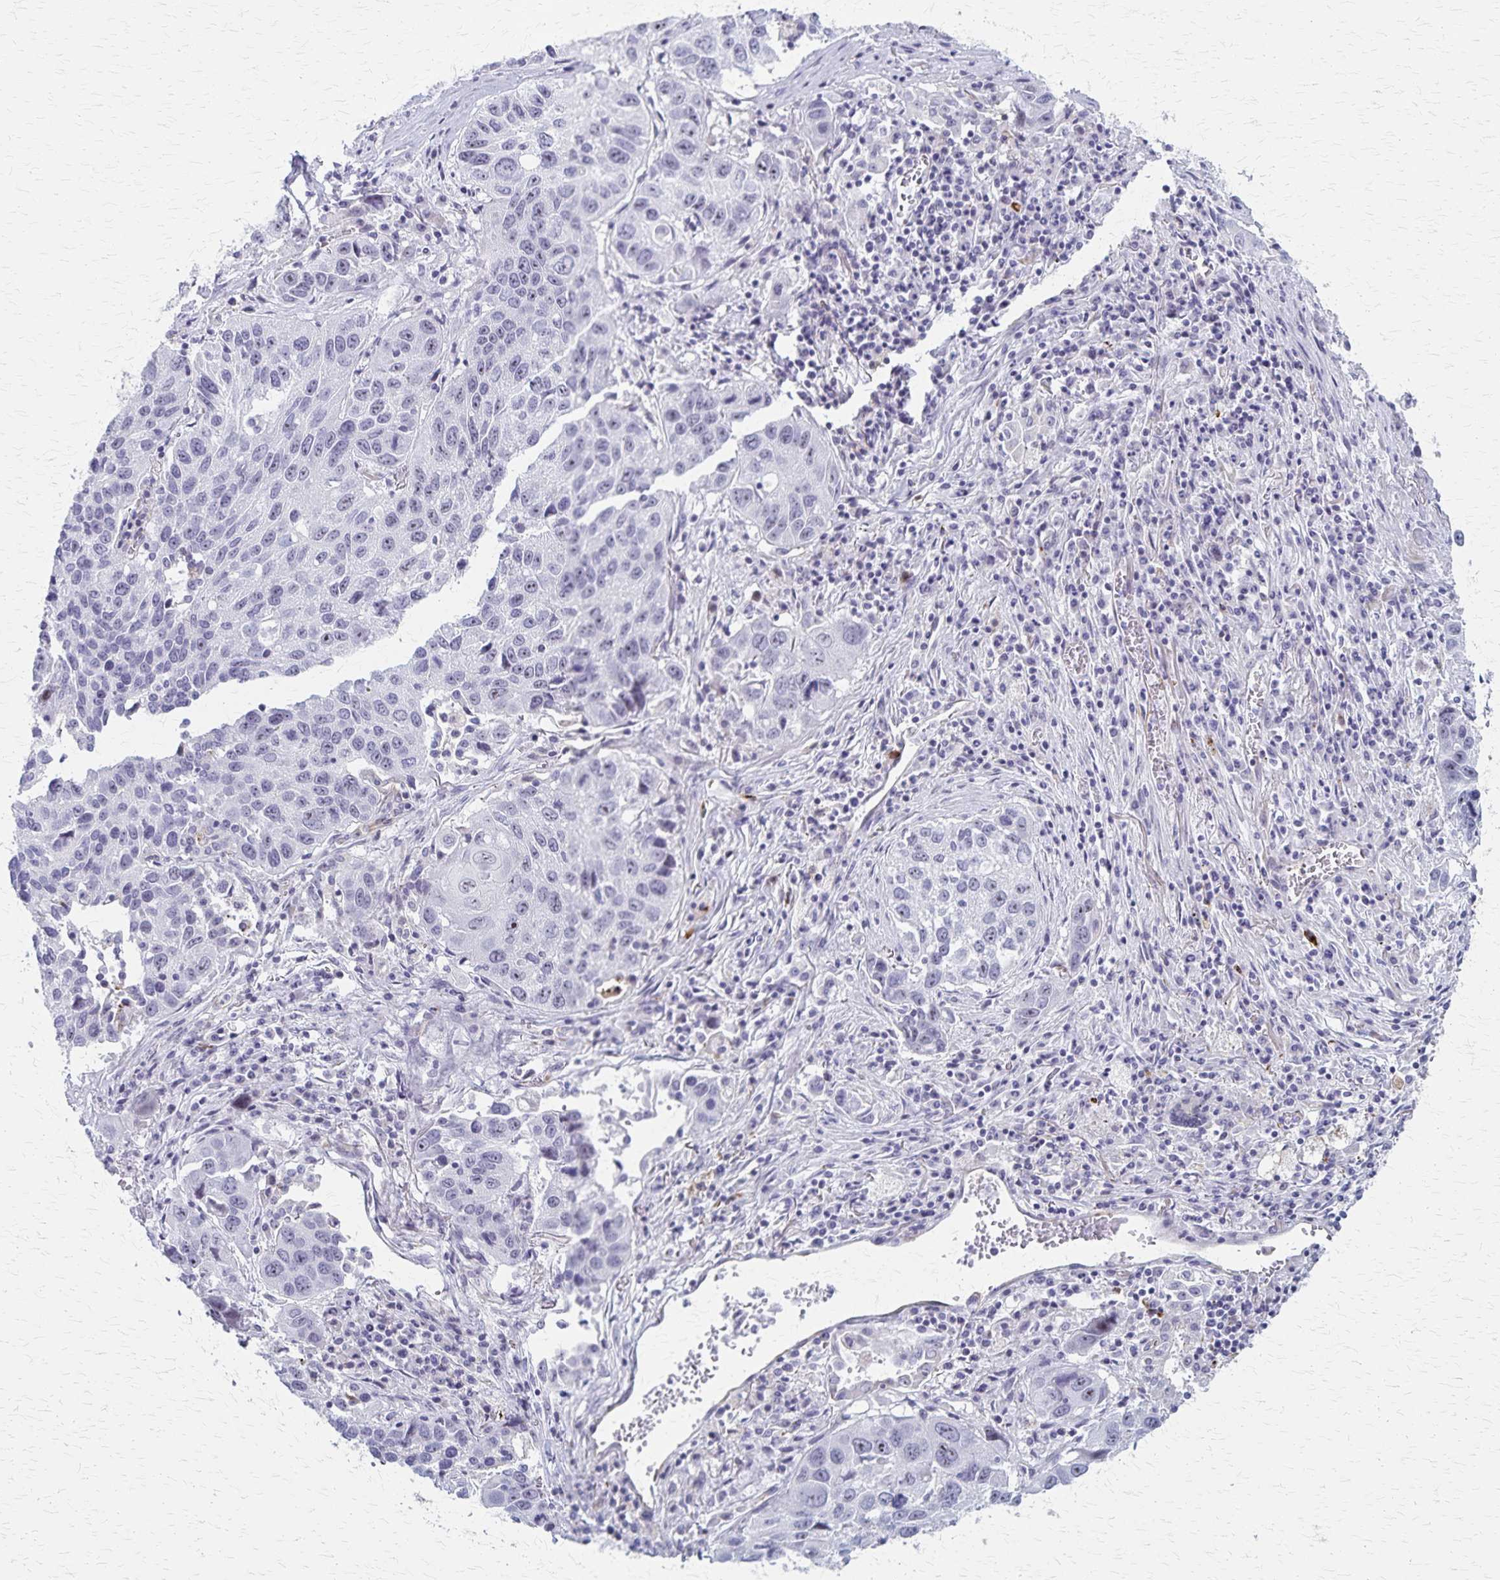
{"staining": {"intensity": "negative", "quantity": "none", "location": "none"}, "tissue": "lung cancer", "cell_type": "Tumor cells", "image_type": "cancer", "snomed": [{"axis": "morphology", "description": "Squamous cell carcinoma, NOS"}, {"axis": "topography", "description": "Lung"}], "caption": "This photomicrograph is of lung squamous cell carcinoma stained with immunohistochemistry (IHC) to label a protein in brown with the nuclei are counter-stained blue. There is no expression in tumor cells. (Stains: DAB IHC with hematoxylin counter stain, Microscopy: brightfield microscopy at high magnification).", "gene": "DLK2", "patient": {"sex": "female", "age": 61}}